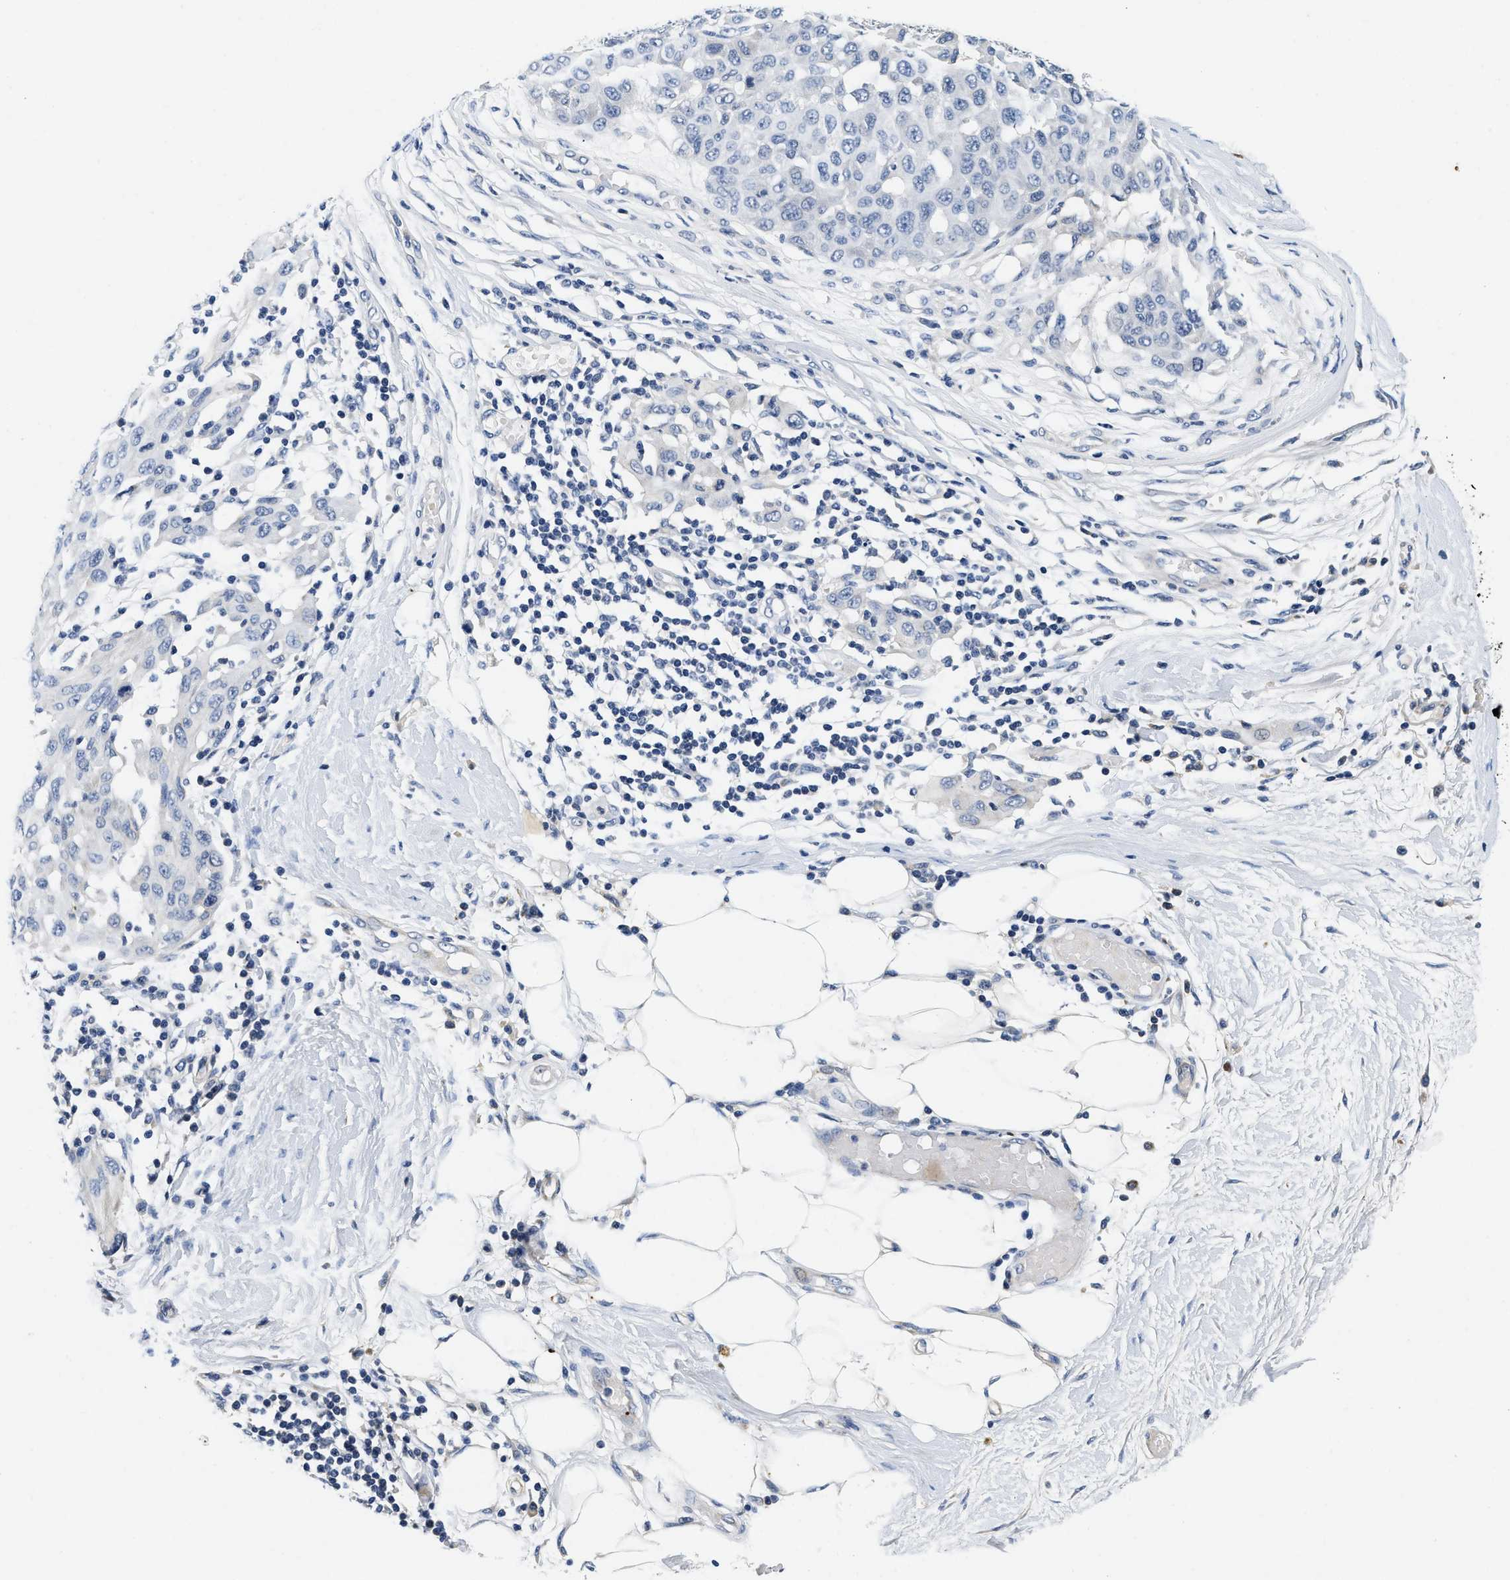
{"staining": {"intensity": "negative", "quantity": "none", "location": "none"}, "tissue": "melanoma", "cell_type": "Tumor cells", "image_type": "cancer", "snomed": [{"axis": "morphology", "description": "Normal tissue, NOS"}, {"axis": "morphology", "description": "Malignant melanoma, NOS"}, {"axis": "topography", "description": "Skin"}], "caption": "The micrograph exhibits no staining of tumor cells in melanoma. (DAB (3,3'-diaminobenzidine) immunohistochemistry (IHC) visualized using brightfield microscopy, high magnification).", "gene": "PDP1", "patient": {"sex": "male", "age": 62}}